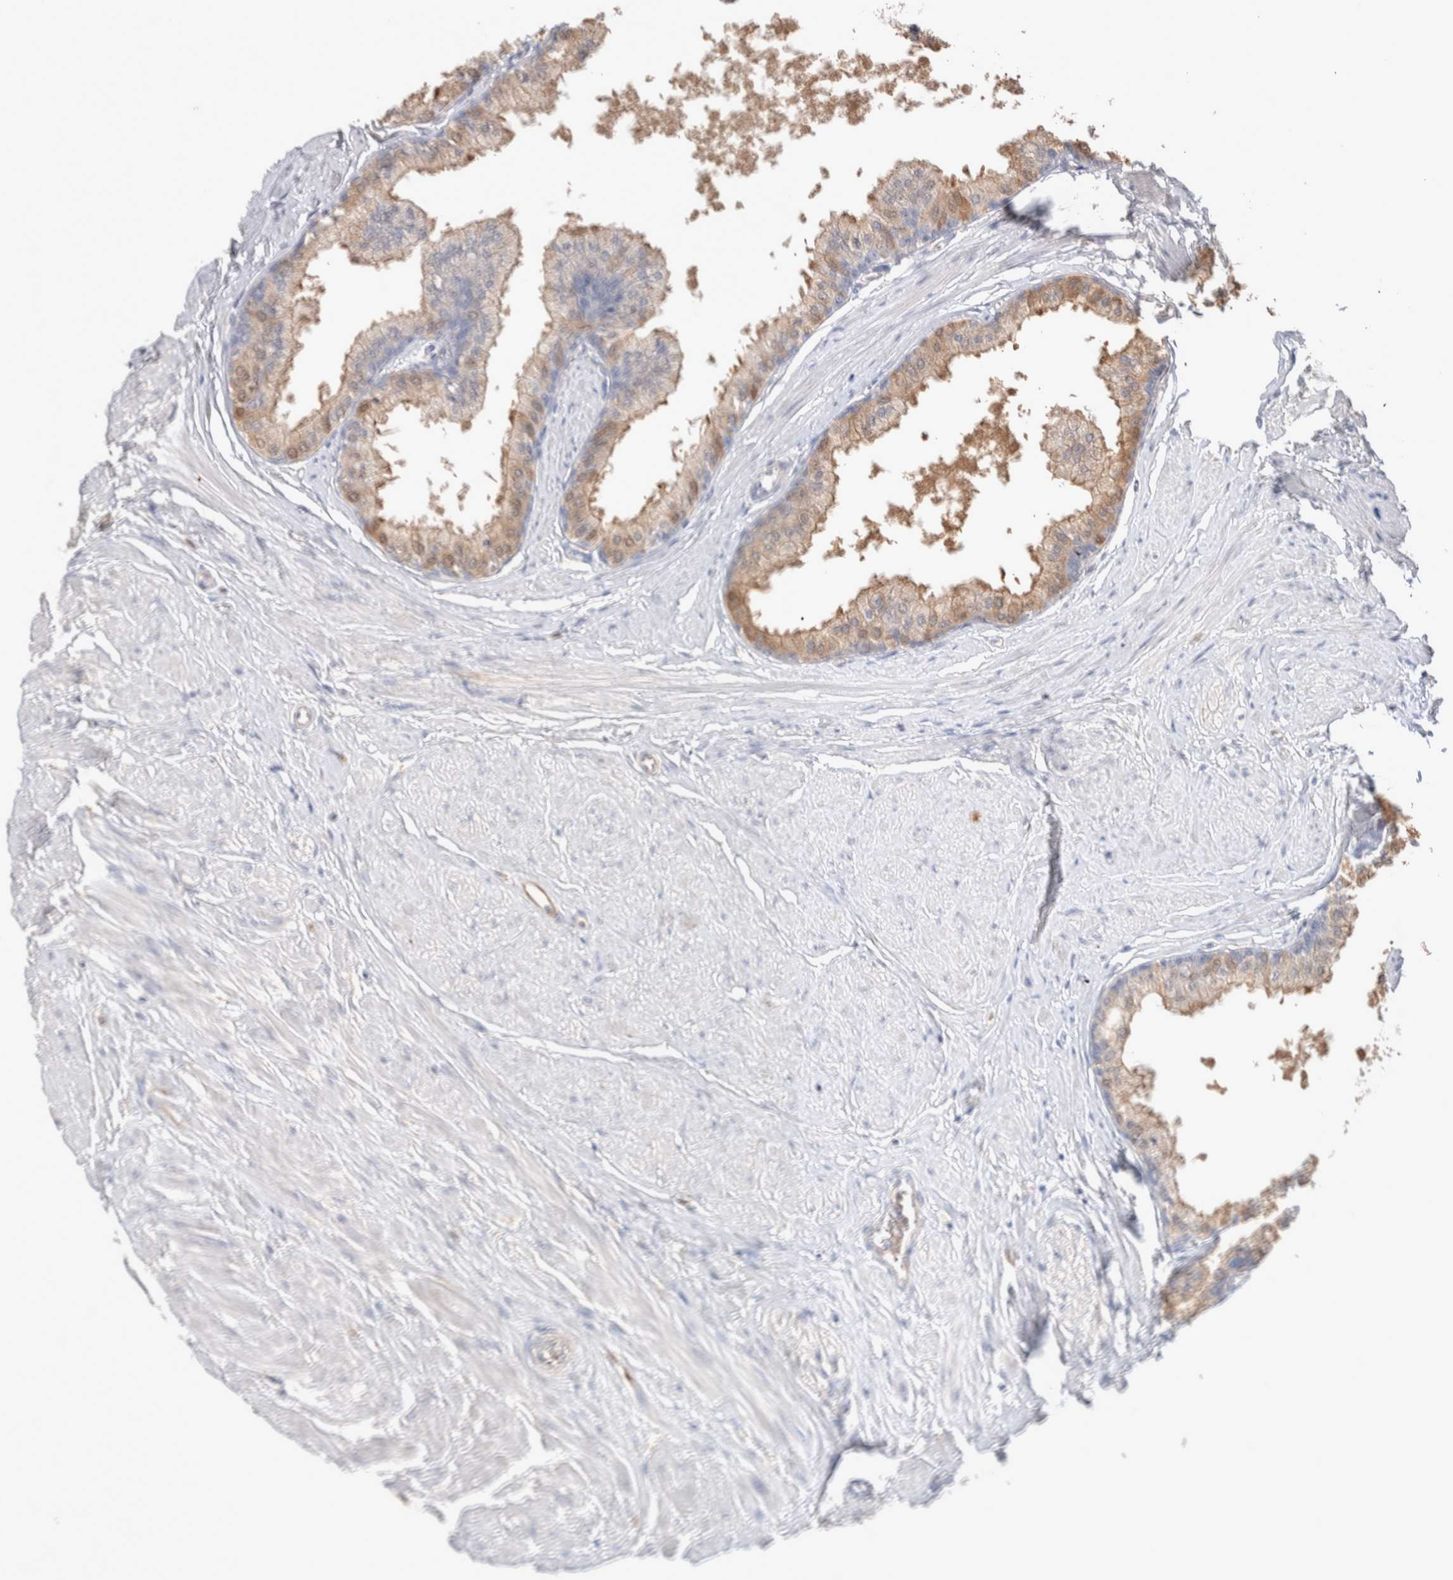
{"staining": {"intensity": "weak", "quantity": "<25%", "location": "cytoplasmic/membranous,nuclear"}, "tissue": "seminal vesicle", "cell_type": "Glandular cells", "image_type": "normal", "snomed": [{"axis": "morphology", "description": "Normal tissue, NOS"}, {"axis": "topography", "description": "Prostate"}, {"axis": "topography", "description": "Seminal veicle"}], "caption": "Immunohistochemistry image of normal seminal vesicle: human seminal vesicle stained with DAB shows no significant protein expression in glandular cells. (DAB (3,3'-diaminobenzidine) IHC with hematoxylin counter stain).", "gene": "FFAR2", "patient": {"sex": "male", "age": 60}}